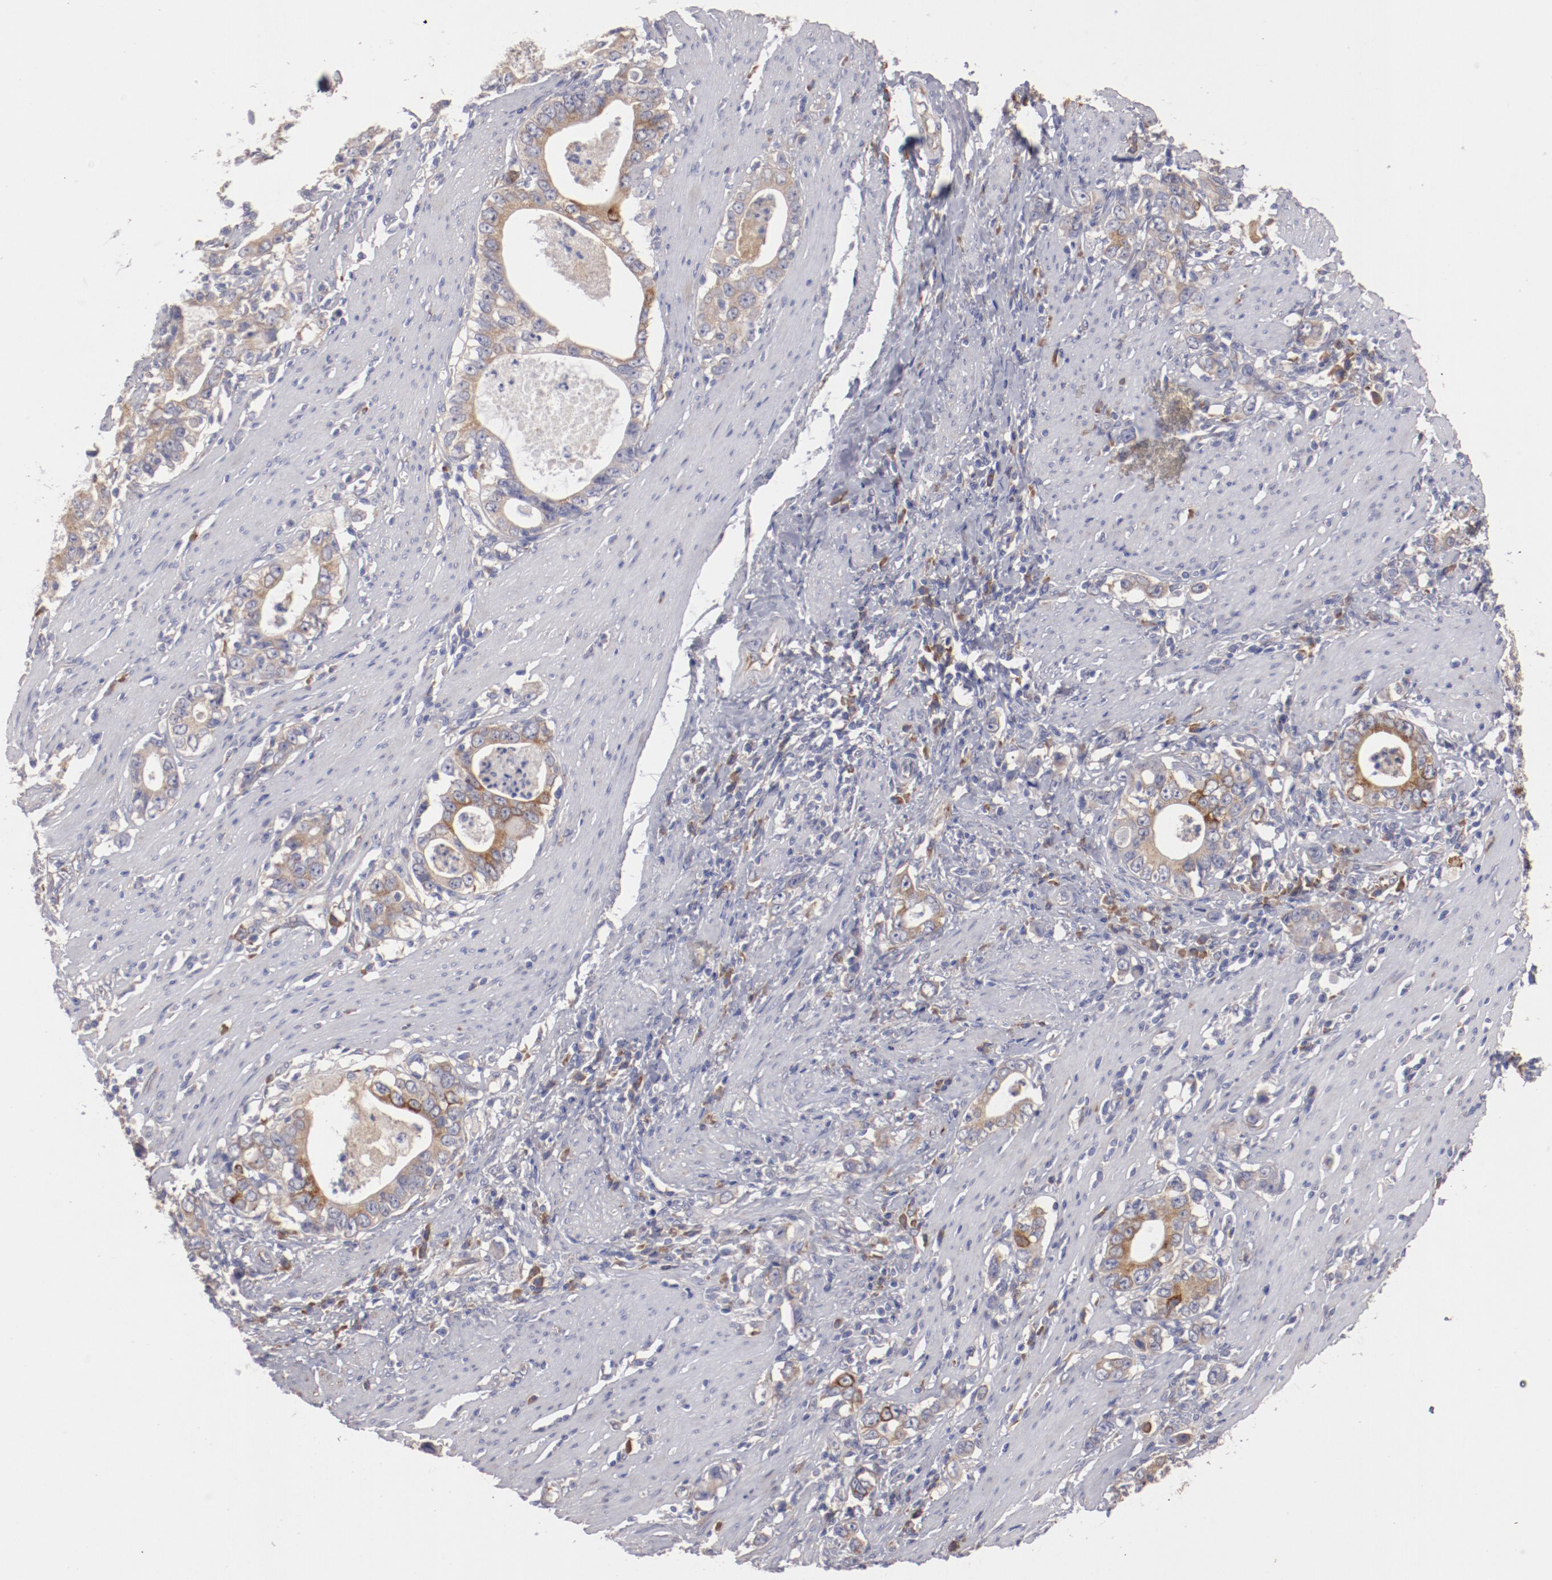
{"staining": {"intensity": "moderate", "quantity": "25%-75%", "location": "cytoplasmic/membranous"}, "tissue": "stomach cancer", "cell_type": "Tumor cells", "image_type": "cancer", "snomed": [{"axis": "morphology", "description": "Adenocarcinoma, NOS"}, {"axis": "topography", "description": "Stomach, lower"}], "caption": "Approximately 25%-75% of tumor cells in stomach cancer (adenocarcinoma) demonstrate moderate cytoplasmic/membranous protein staining as visualized by brown immunohistochemical staining.", "gene": "ENTPD5", "patient": {"sex": "female", "age": 72}}